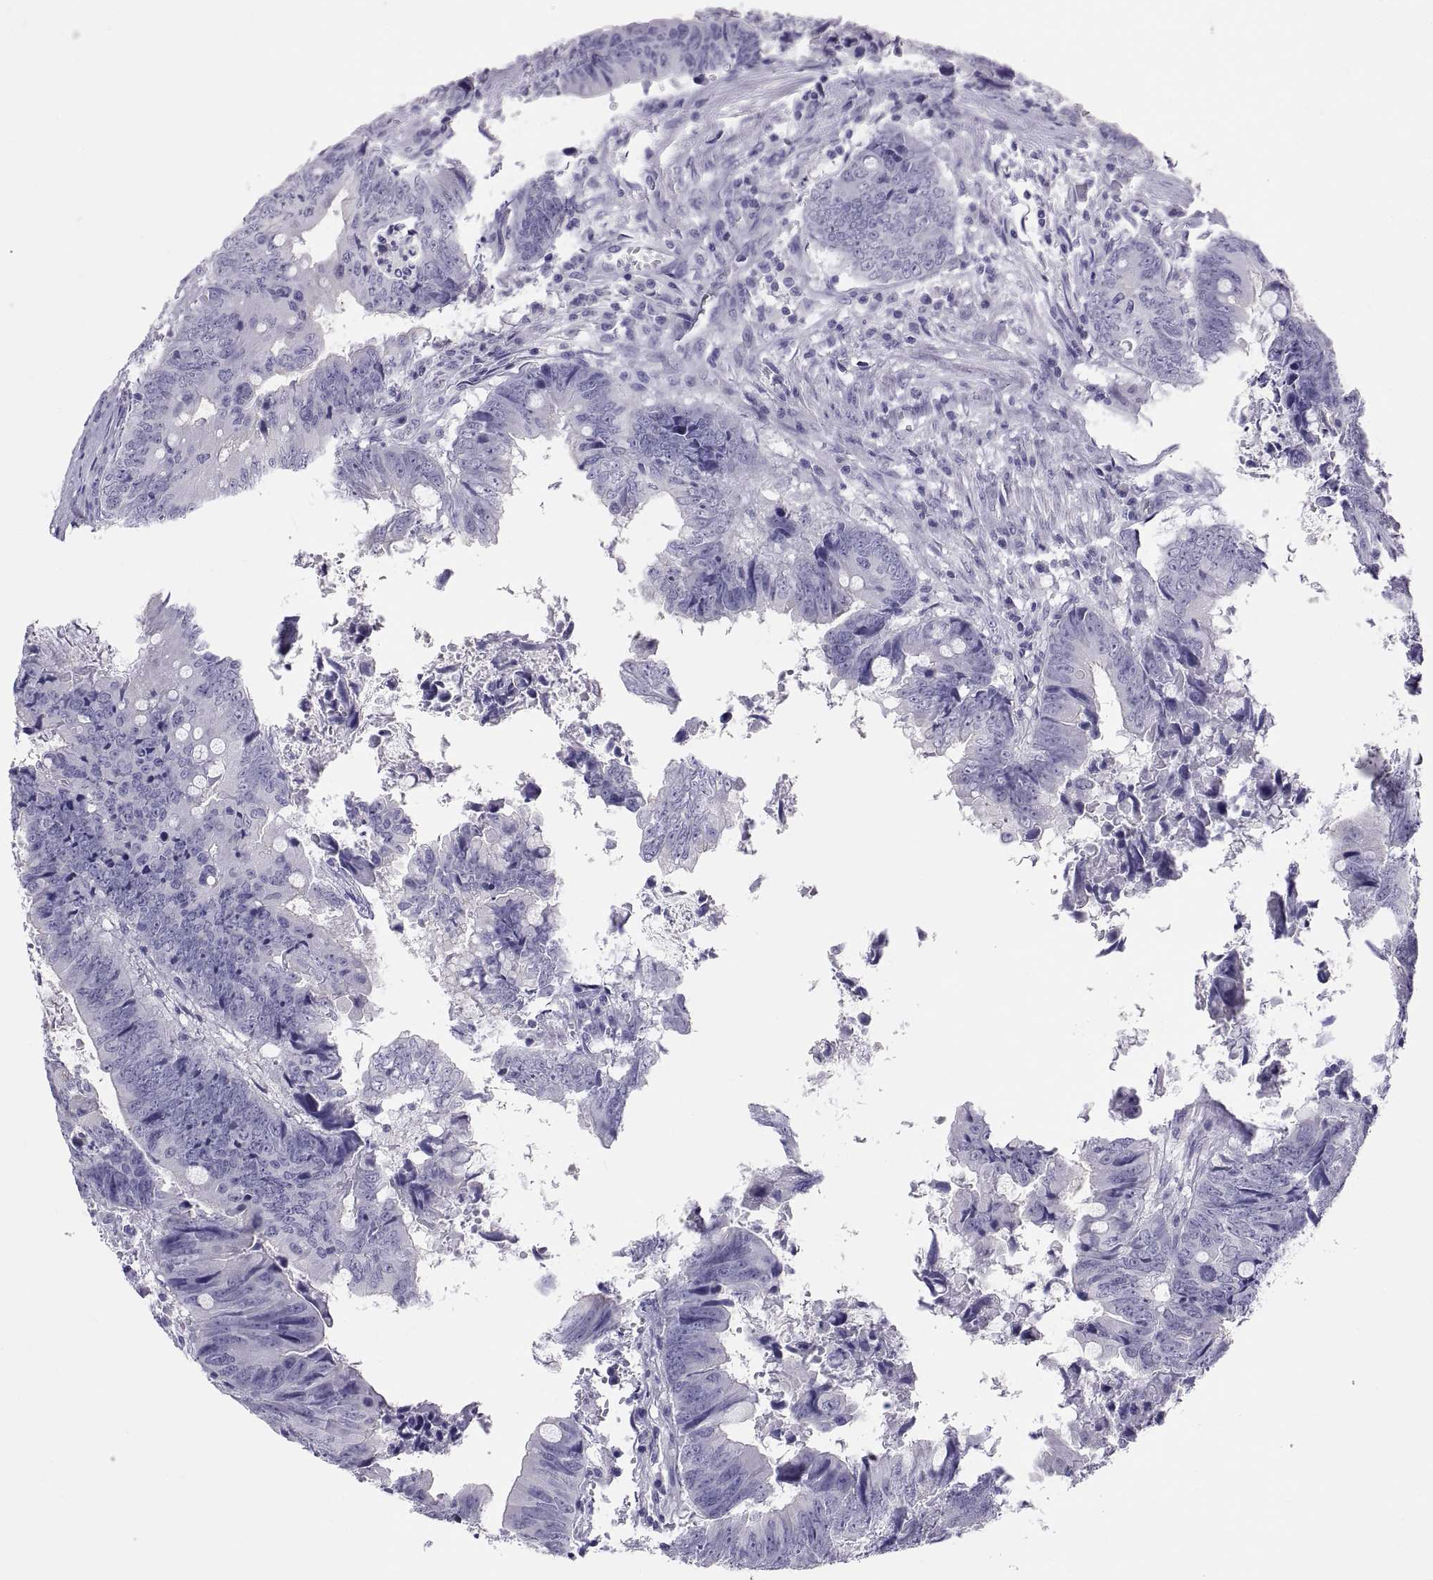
{"staining": {"intensity": "negative", "quantity": "none", "location": "none"}, "tissue": "colorectal cancer", "cell_type": "Tumor cells", "image_type": "cancer", "snomed": [{"axis": "morphology", "description": "Adenocarcinoma, NOS"}, {"axis": "topography", "description": "Colon"}], "caption": "Histopathology image shows no protein staining in tumor cells of colorectal adenocarcinoma tissue. Brightfield microscopy of immunohistochemistry stained with DAB (3,3'-diaminobenzidine) (brown) and hematoxylin (blue), captured at high magnification.", "gene": "RNASE12", "patient": {"sex": "female", "age": 82}}